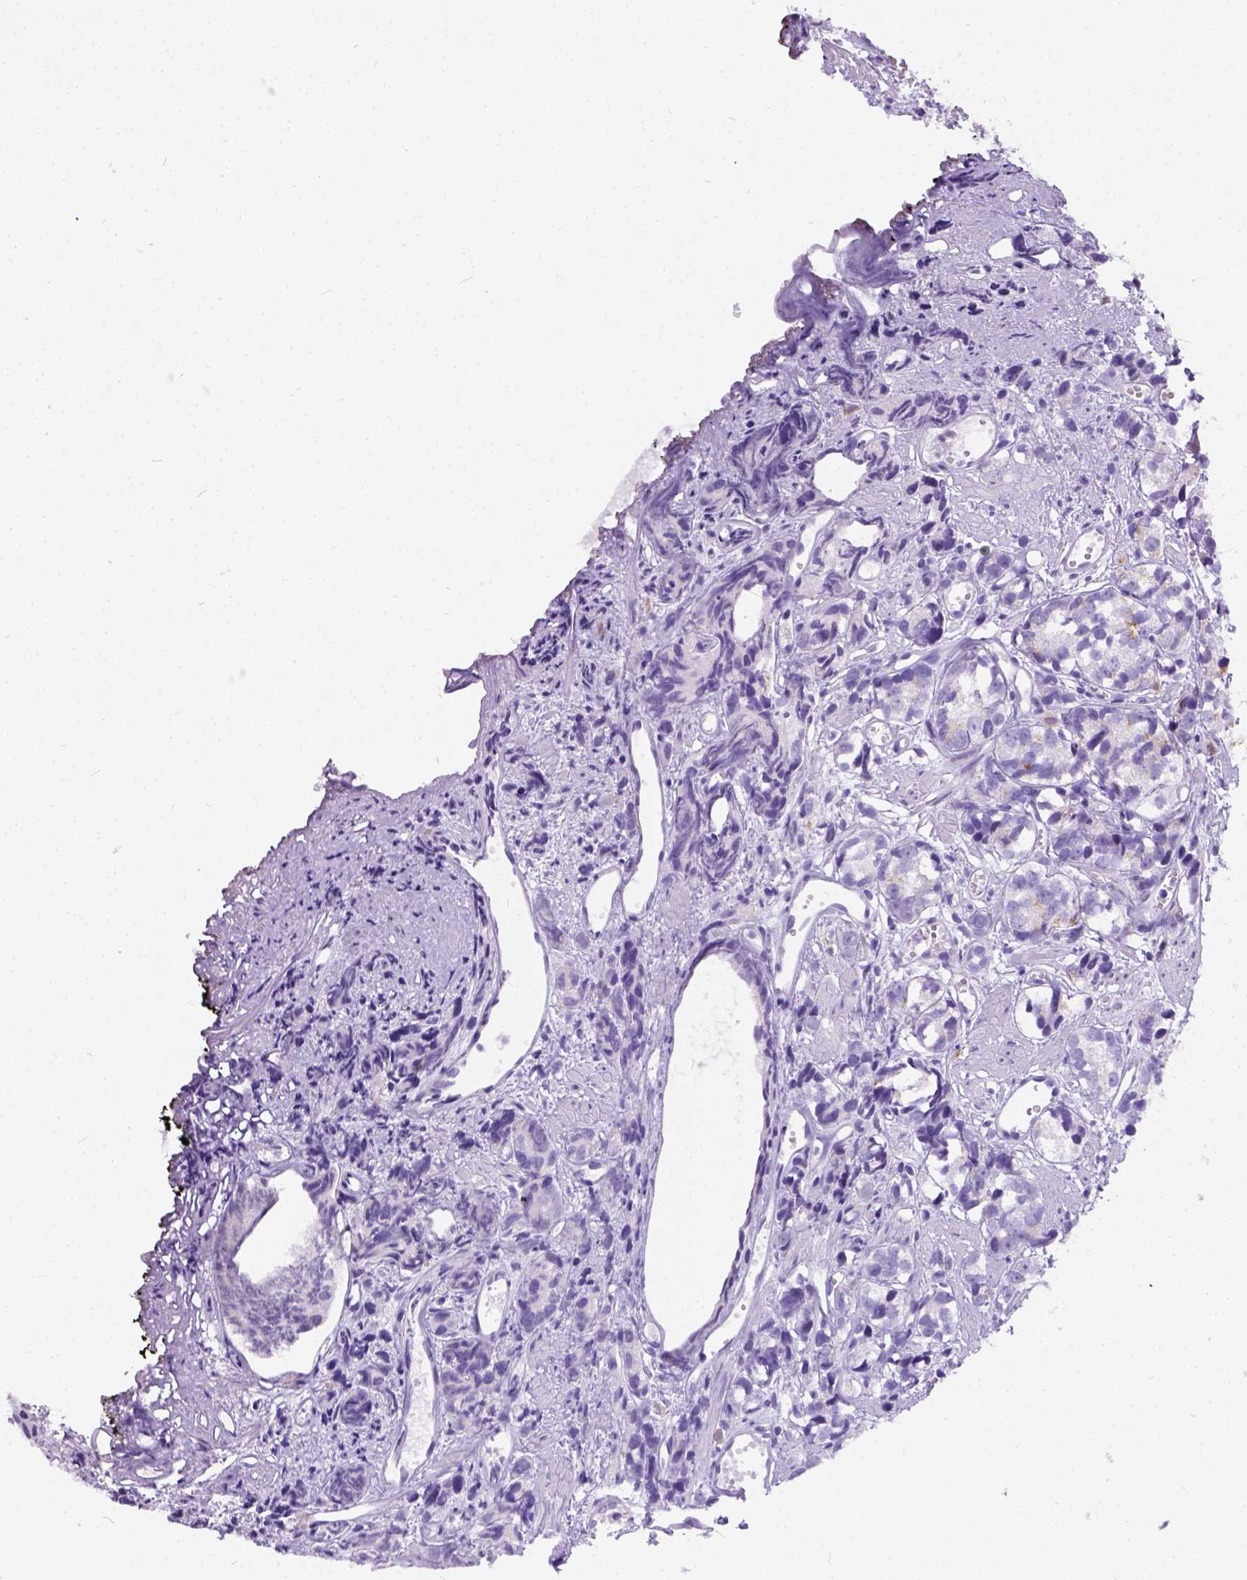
{"staining": {"intensity": "weak", "quantity": "<25%", "location": "cytoplasmic/membranous"}, "tissue": "prostate cancer", "cell_type": "Tumor cells", "image_type": "cancer", "snomed": [{"axis": "morphology", "description": "Adenocarcinoma, High grade"}, {"axis": "topography", "description": "Prostate"}], "caption": "There is no significant expression in tumor cells of prostate cancer. (DAB (3,3'-diaminobenzidine) IHC, high magnification).", "gene": "PHF7", "patient": {"sex": "male", "age": 77}}